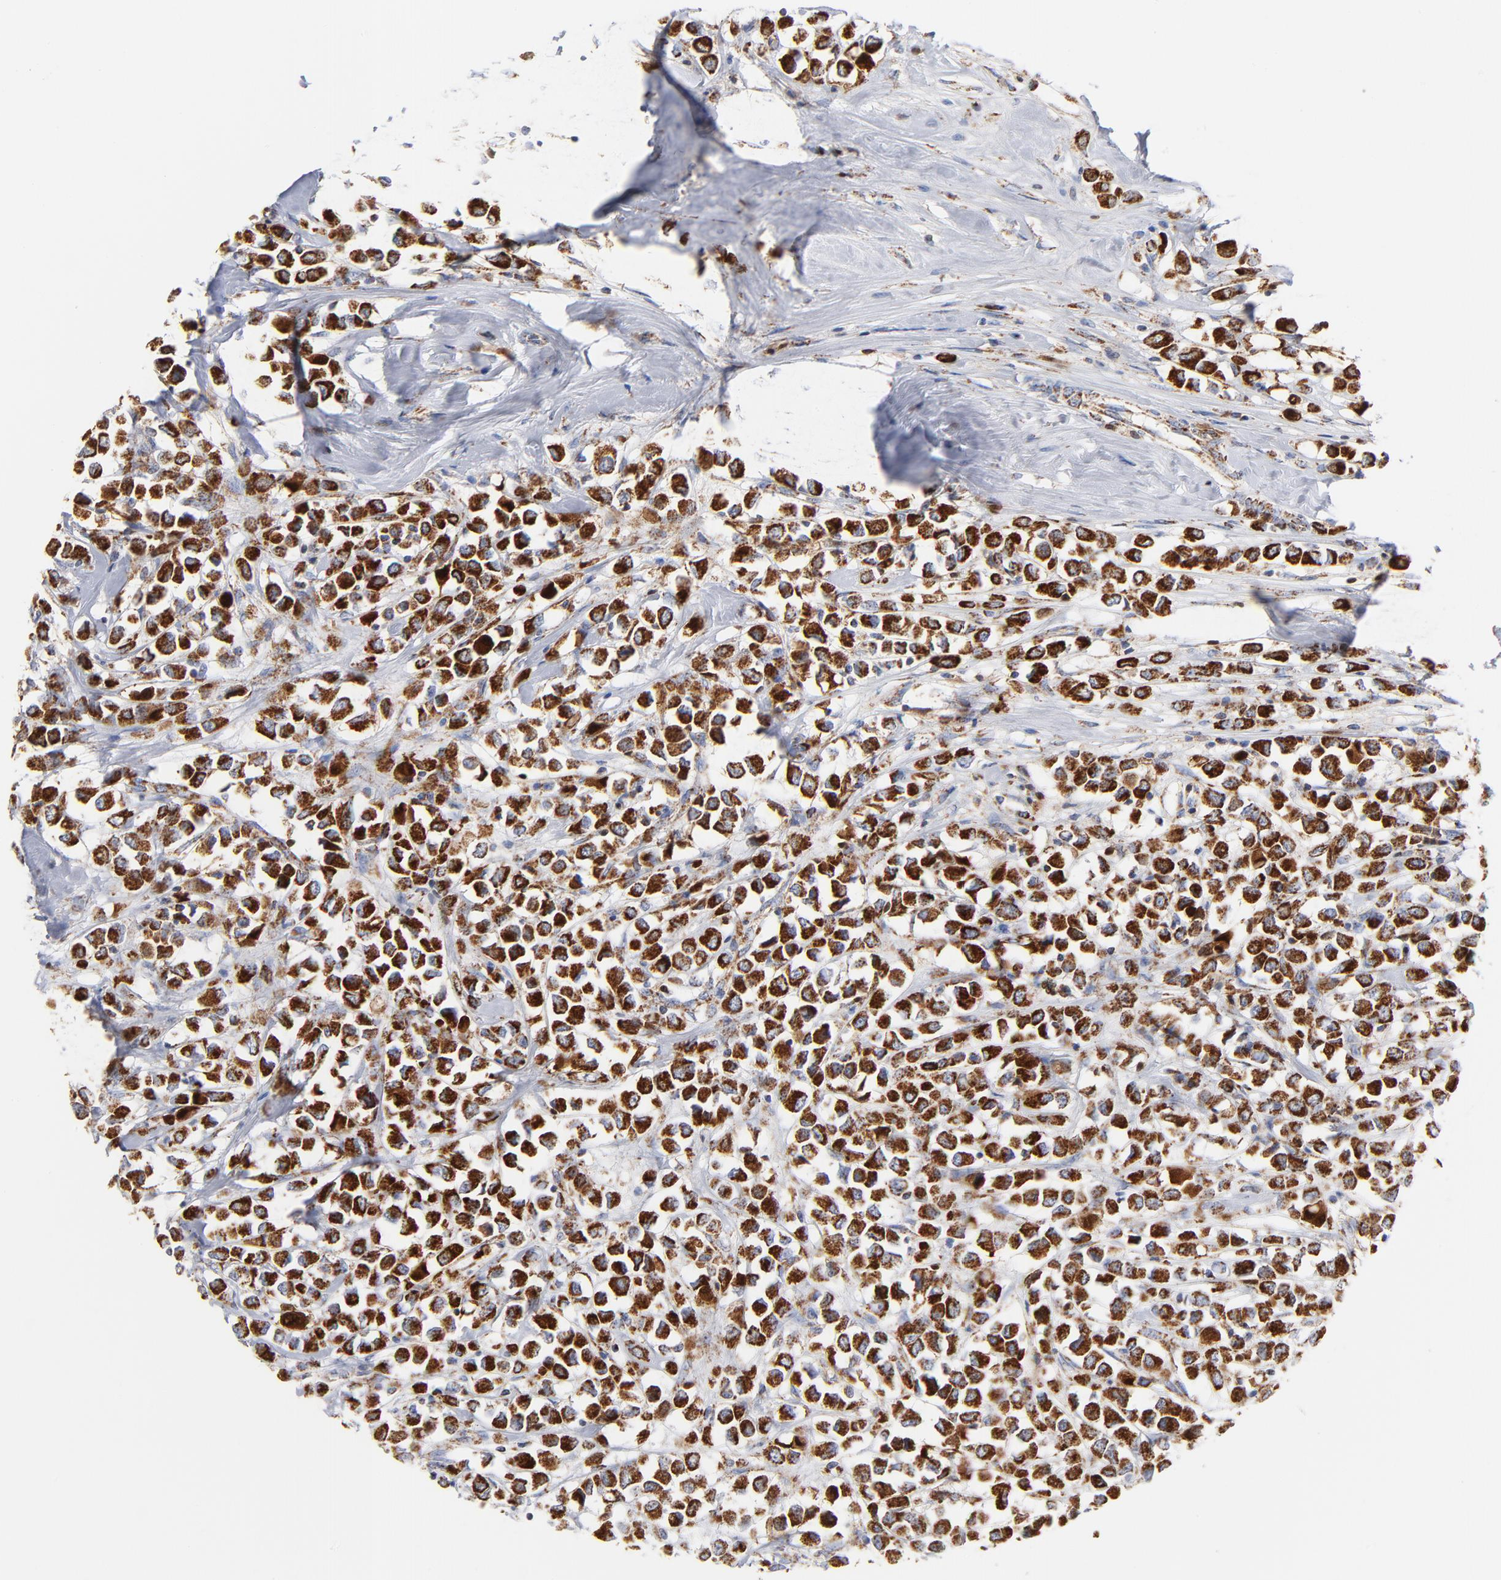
{"staining": {"intensity": "strong", "quantity": ">75%", "location": "cytoplasmic/membranous"}, "tissue": "breast cancer", "cell_type": "Tumor cells", "image_type": "cancer", "snomed": [{"axis": "morphology", "description": "Duct carcinoma"}, {"axis": "topography", "description": "Breast"}], "caption": "A brown stain highlights strong cytoplasmic/membranous positivity of a protein in human breast cancer tumor cells.", "gene": "DIABLO", "patient": {"sex": "female", "age": 61}}